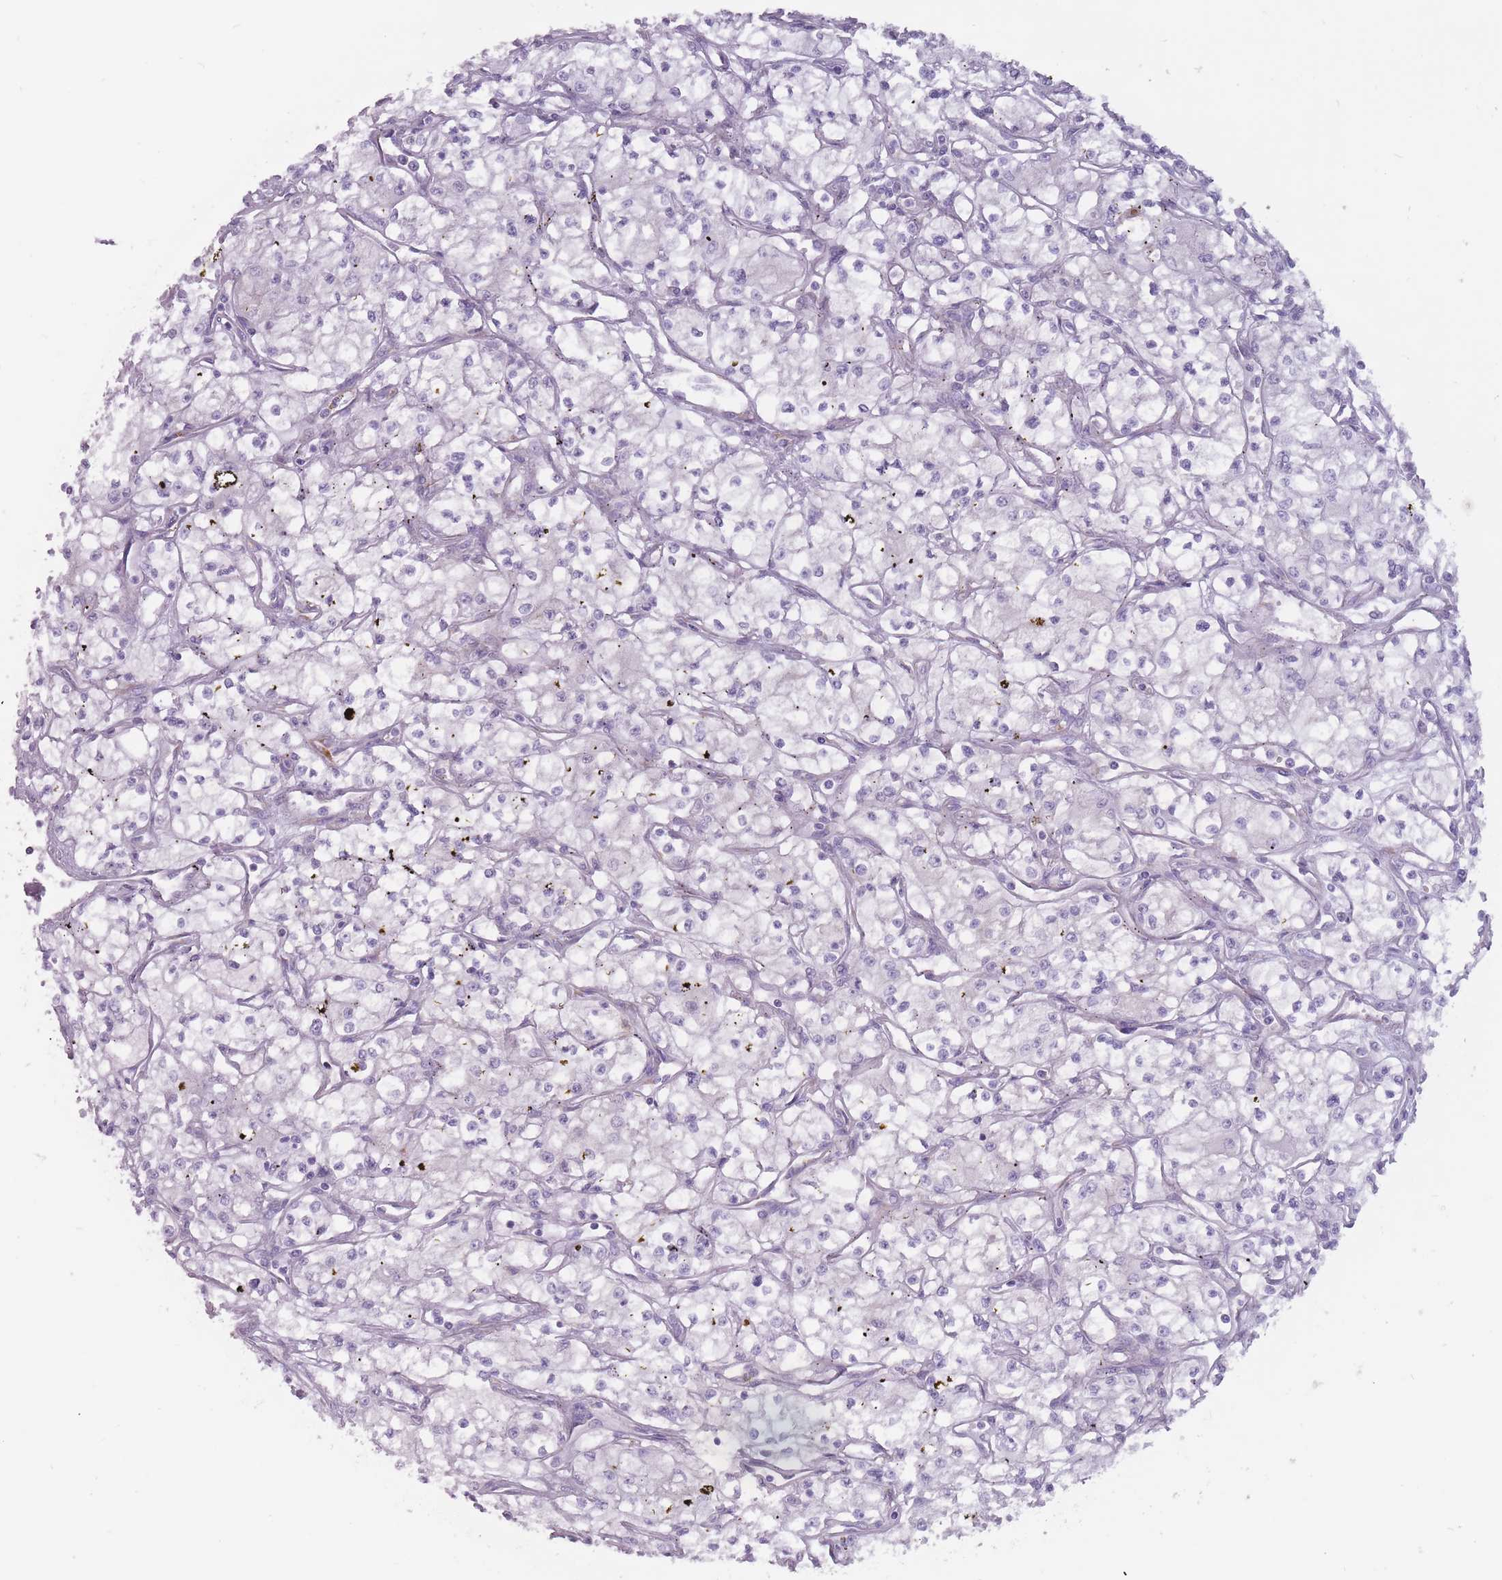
{"staining": {"intensity": "negative", "quantity": "none", "location": "none"}, "tissue": "renal cancer", "cell_type": "Tumor cells", "image_type": "cancer", "snomed": [{"axis": "morphology", "description": "Adenocarcinoma, NOS"}, {"axis": "topography", "description": "Kidney"}], "caption": "The immunohistochemistry (IHC) histopathology image has no significant staining in tumor cells of renal cancer tissue. Brightfield microscopy of immunohistochemistry stained with DAB (brown) and hematoxylin (blue), captured at high magnification.", "gene": "RPL18", "patient": {"sex": "male", "age": 59}}